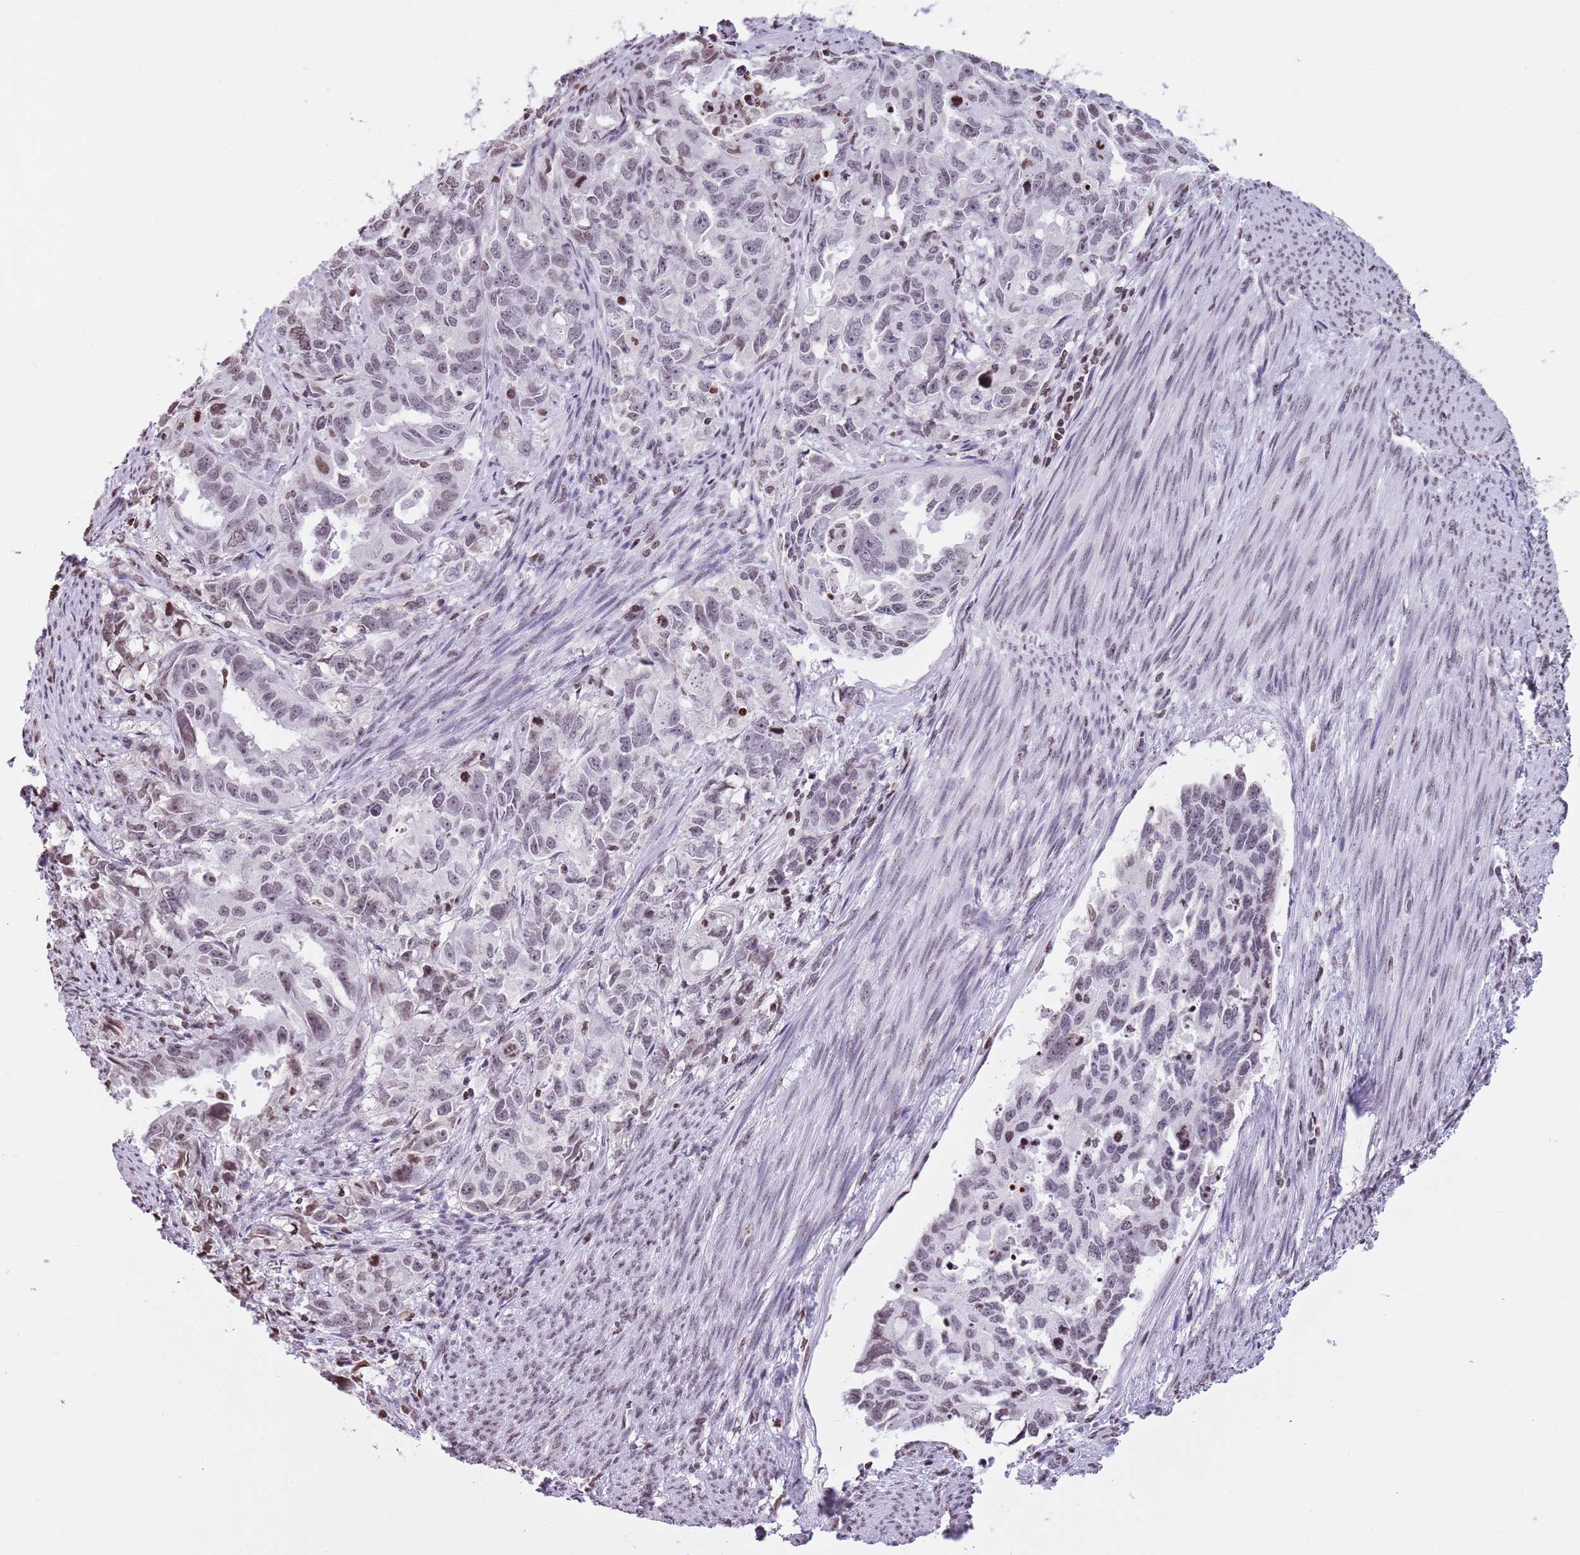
{"staining": {"intensity": "moderate", "quantity": "<25%", "location": "nuclear"}, "tissue": "endometrial cancer", "cell_type": "Tumor cells", "image_type": "cancer", "snomed": [{"axis": "morphology", "description": "Adenocarcinoma, NOS"}, {"axis": "topography", "description": "Endometrium"}], "caption": "The micrograph displays immunohistochemical staining of endometrial cancer (adenocarcinoma). There is moderate nuclear staining is identified in about <25% of tumor cells. The protein is shown in brown color, while the nuclei are stained blue.", "gene": "KPNA3", "patient": {"sex": "female", "age": 65}}